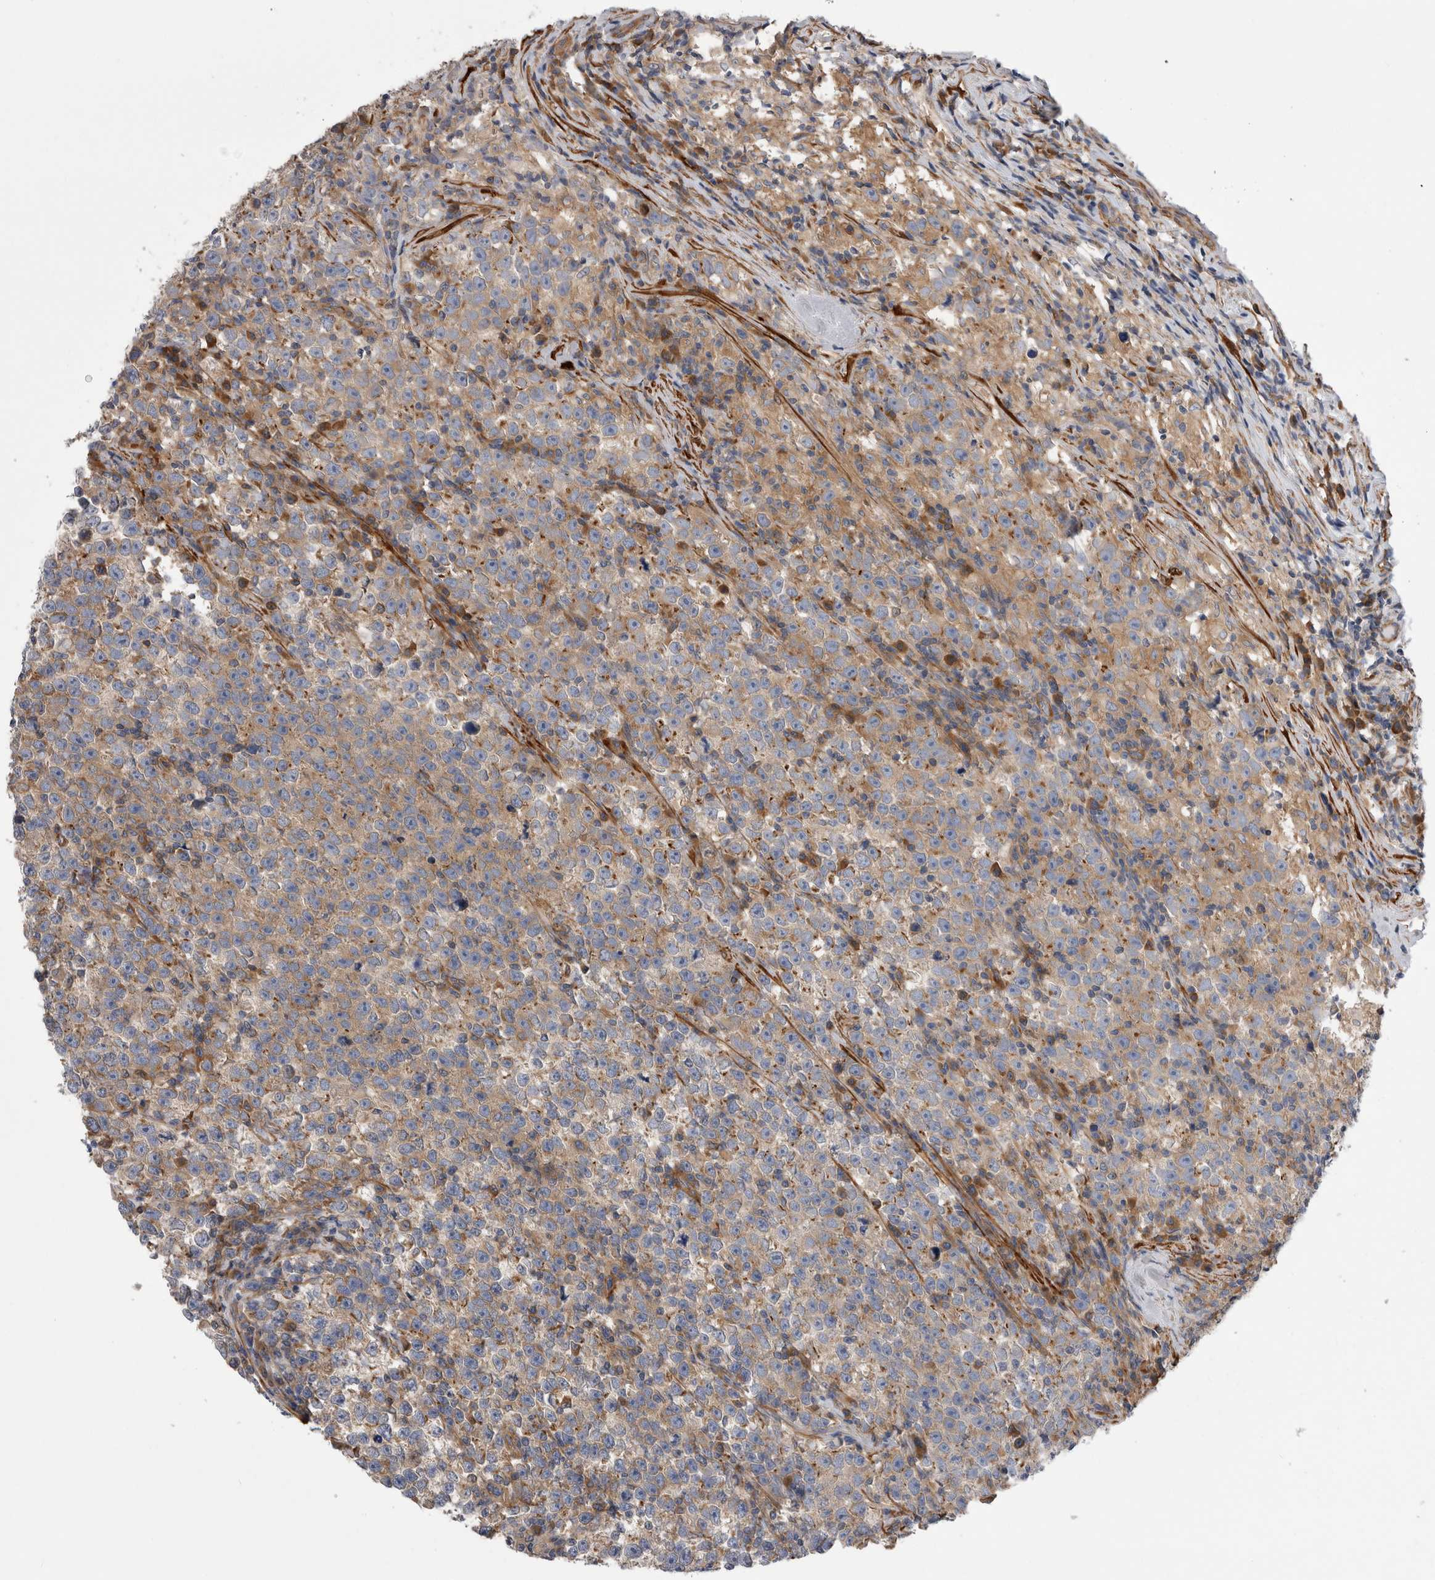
{"staining": {"intensity": "weak", "quantity": ">75%", "location": "cytoplasmic/membranous"}, "tissue": "testis cancer", "cell_type": "Tumor cells", "image_type": "cancer", "snomed": [{"axis": "morphology", "description": "Normal tissue, NOS"}, {"axis": "morphology", "description": "Seminoma, NOS"}, {"axis": "topography", "description": "Testis"}], "caption": "Seminoma (testis) stained with a protein marker displays weak staining in tumor cells.", "gene": "EPRS1", "patient": {"sex": "male", "age": 43}}